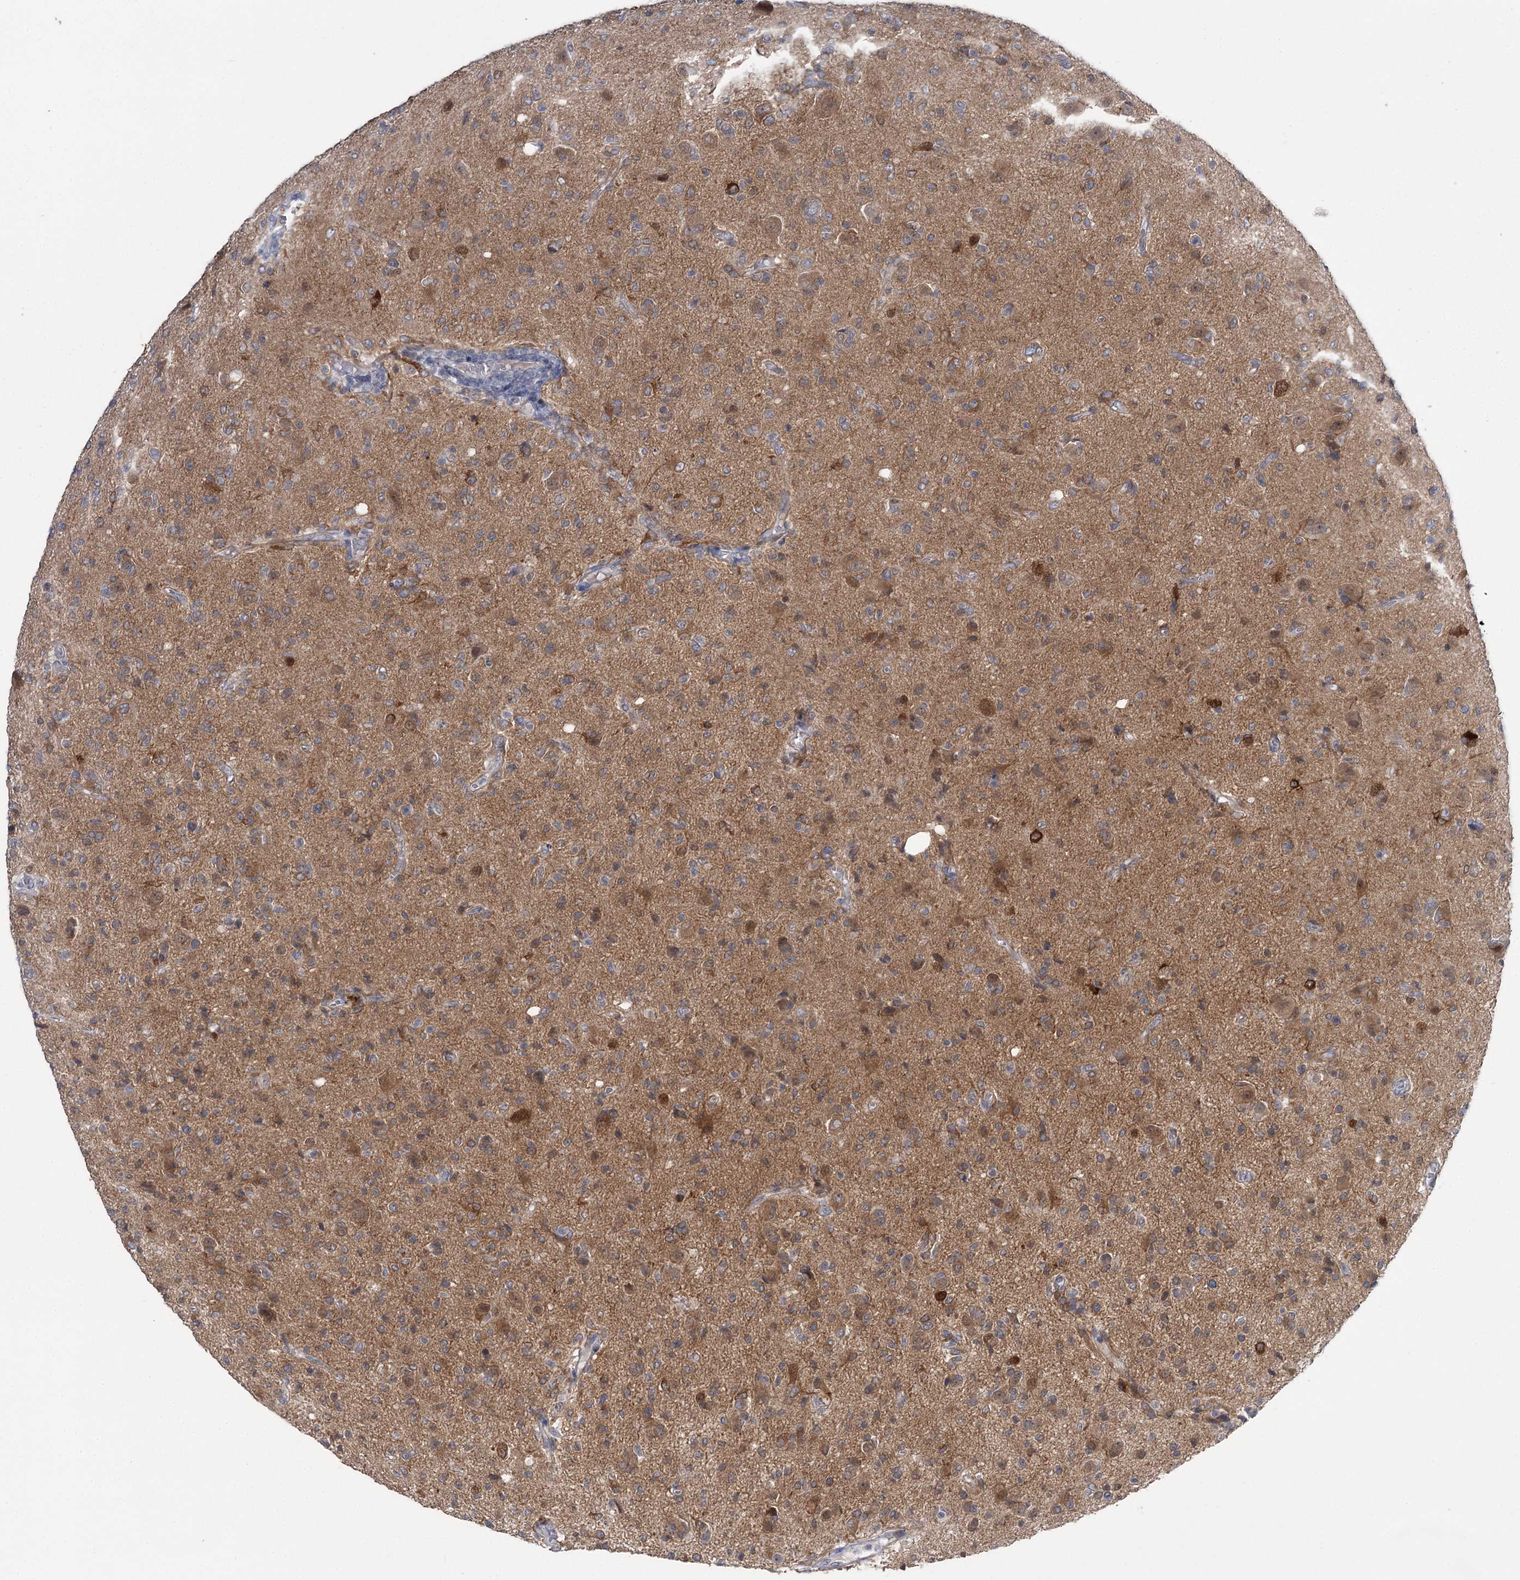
{"staining": {"intensity": "moderate", "quantity": "<25%", "location": "cytoplasmic/membranous"}, "tissue": "glioma", "cell_type": "Tumor cells", "image_type": "cancer", "snomed": [{"axis": "morphology", "description": "Glioma, malignant, High grade"}, {"axis": "topography", "description": "Brain"}], "caption": "Immunohistochemical staining of glioma demonstrates low levels of moderate cytoplasmic/membranous staining in approximately <25% of tumor cells. (brown staining indicates protein expression, while blue staining denotes nuclei).", "gene": "PHYHIPL", "patient": {"sex": "female", "age": 57}}